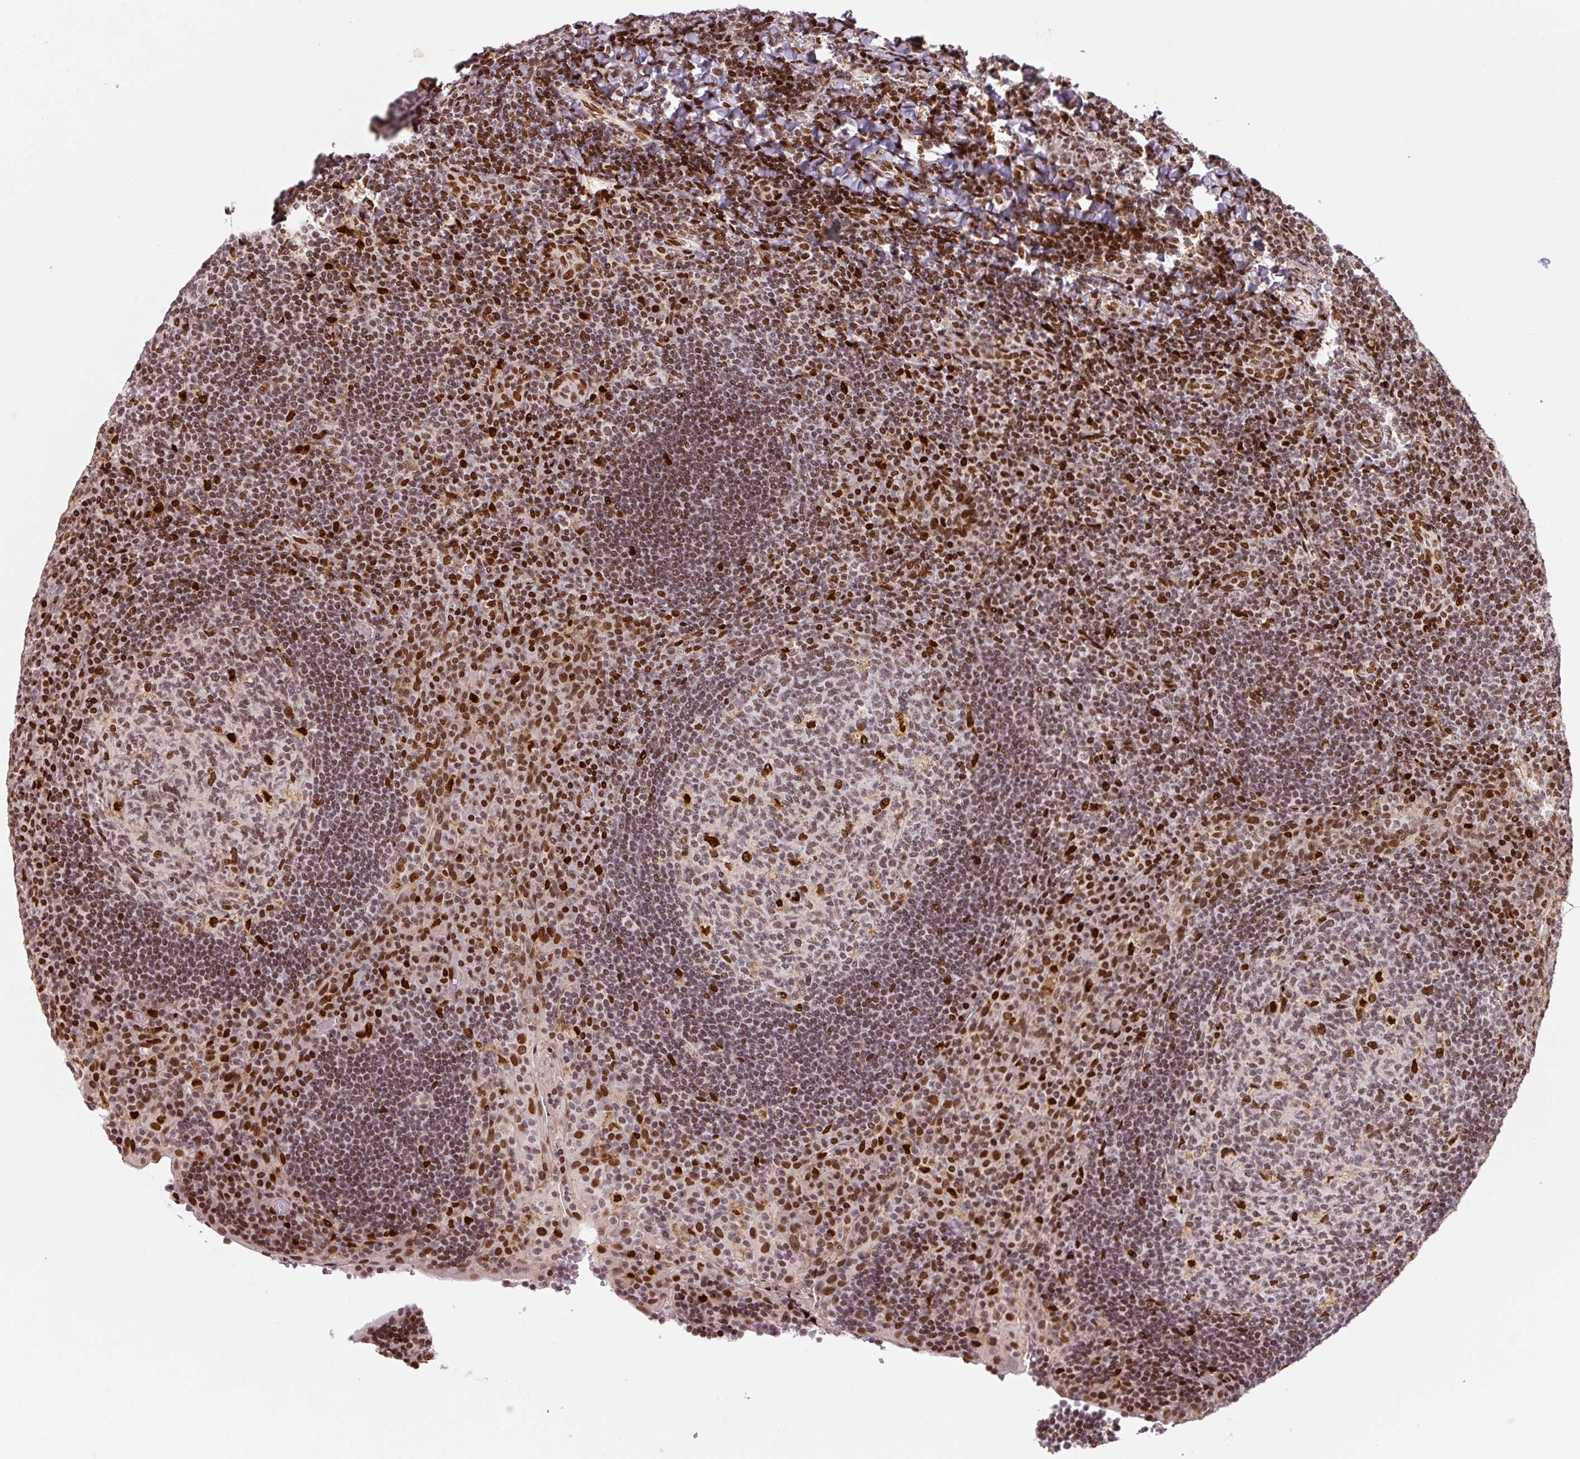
{"staining": {"intensity": "strong", "quantity": "<25%", "location": "nuclear"}, "tissue": "tonsil", "cell_type": "Germinal center cells", "image_type": "normal", "snomed": [{"axis": "morphology", "description": "Normal tissue, NOS"}, {"axis": "topography", "description": "Tonsil"}], "caption": "This photomicrograph demonstrates IHC staining of benign tonsil, with medium strong nuclear positivity in approximately <25% of germinal center cells.", "gene": "PYDC2", "patient": {"sex": "male", "age": 17}}